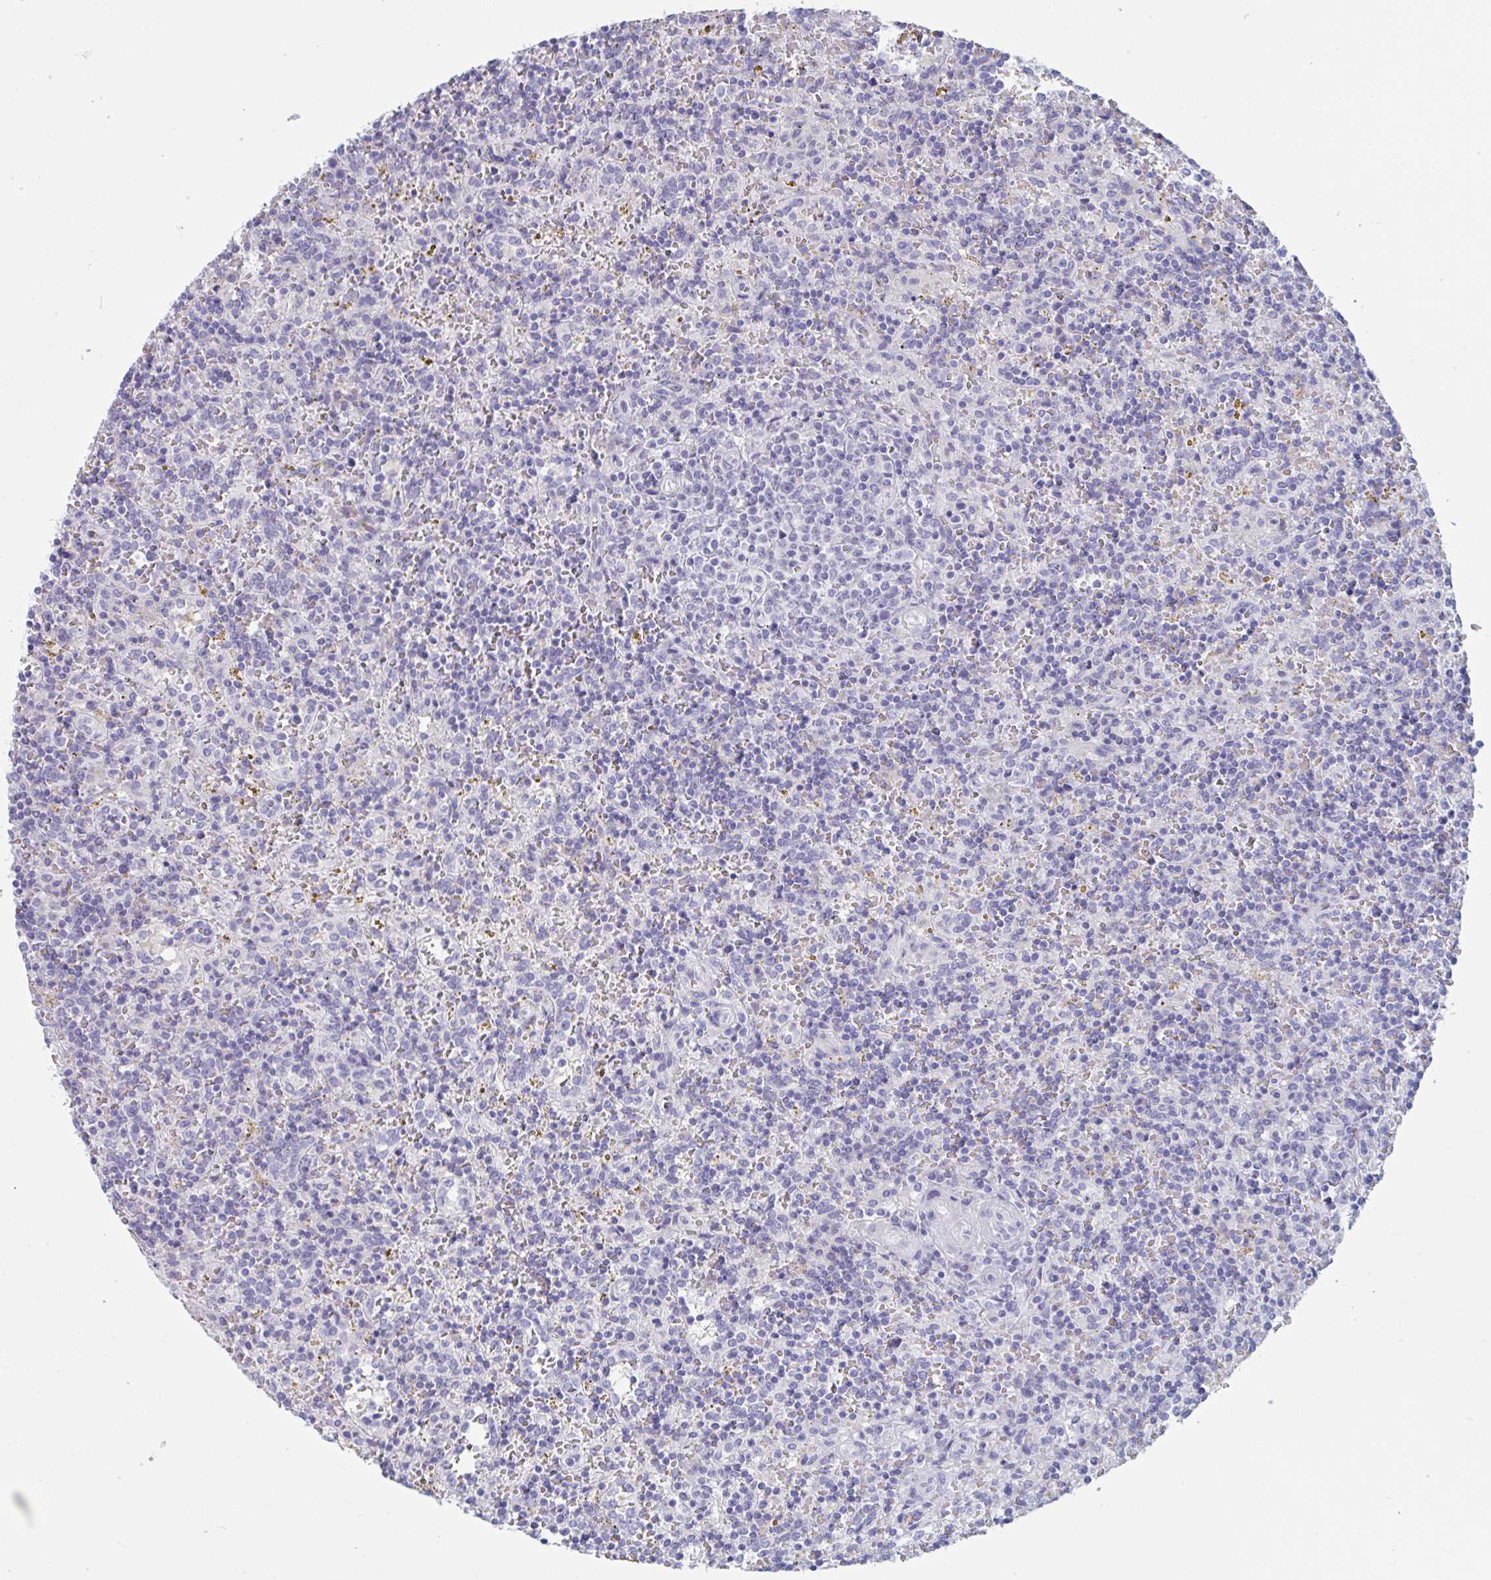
{"staining": {"intensity": "negative", "quantity": "none", "location": "none"}, "tissue": "lymphoma", "cell_type": "Tumor cells", "image_type": "cancer", "snomed": [{"axis": "morphology", "description": "Malignant lymphoma, non-Hodgkin's type, Low grade"}, {"axis": "topography", "description": "Spleen"}], "caption": "The histopathology image reveals no significant expression in tumor cells of lymphoma. (Brightfield microscopy of DAB (3,3'-diaminobenzidine) immunohistochemistry at high magnification).", "gene": "HSD11B2", "patient": {"sex": "male", "age": 67}}